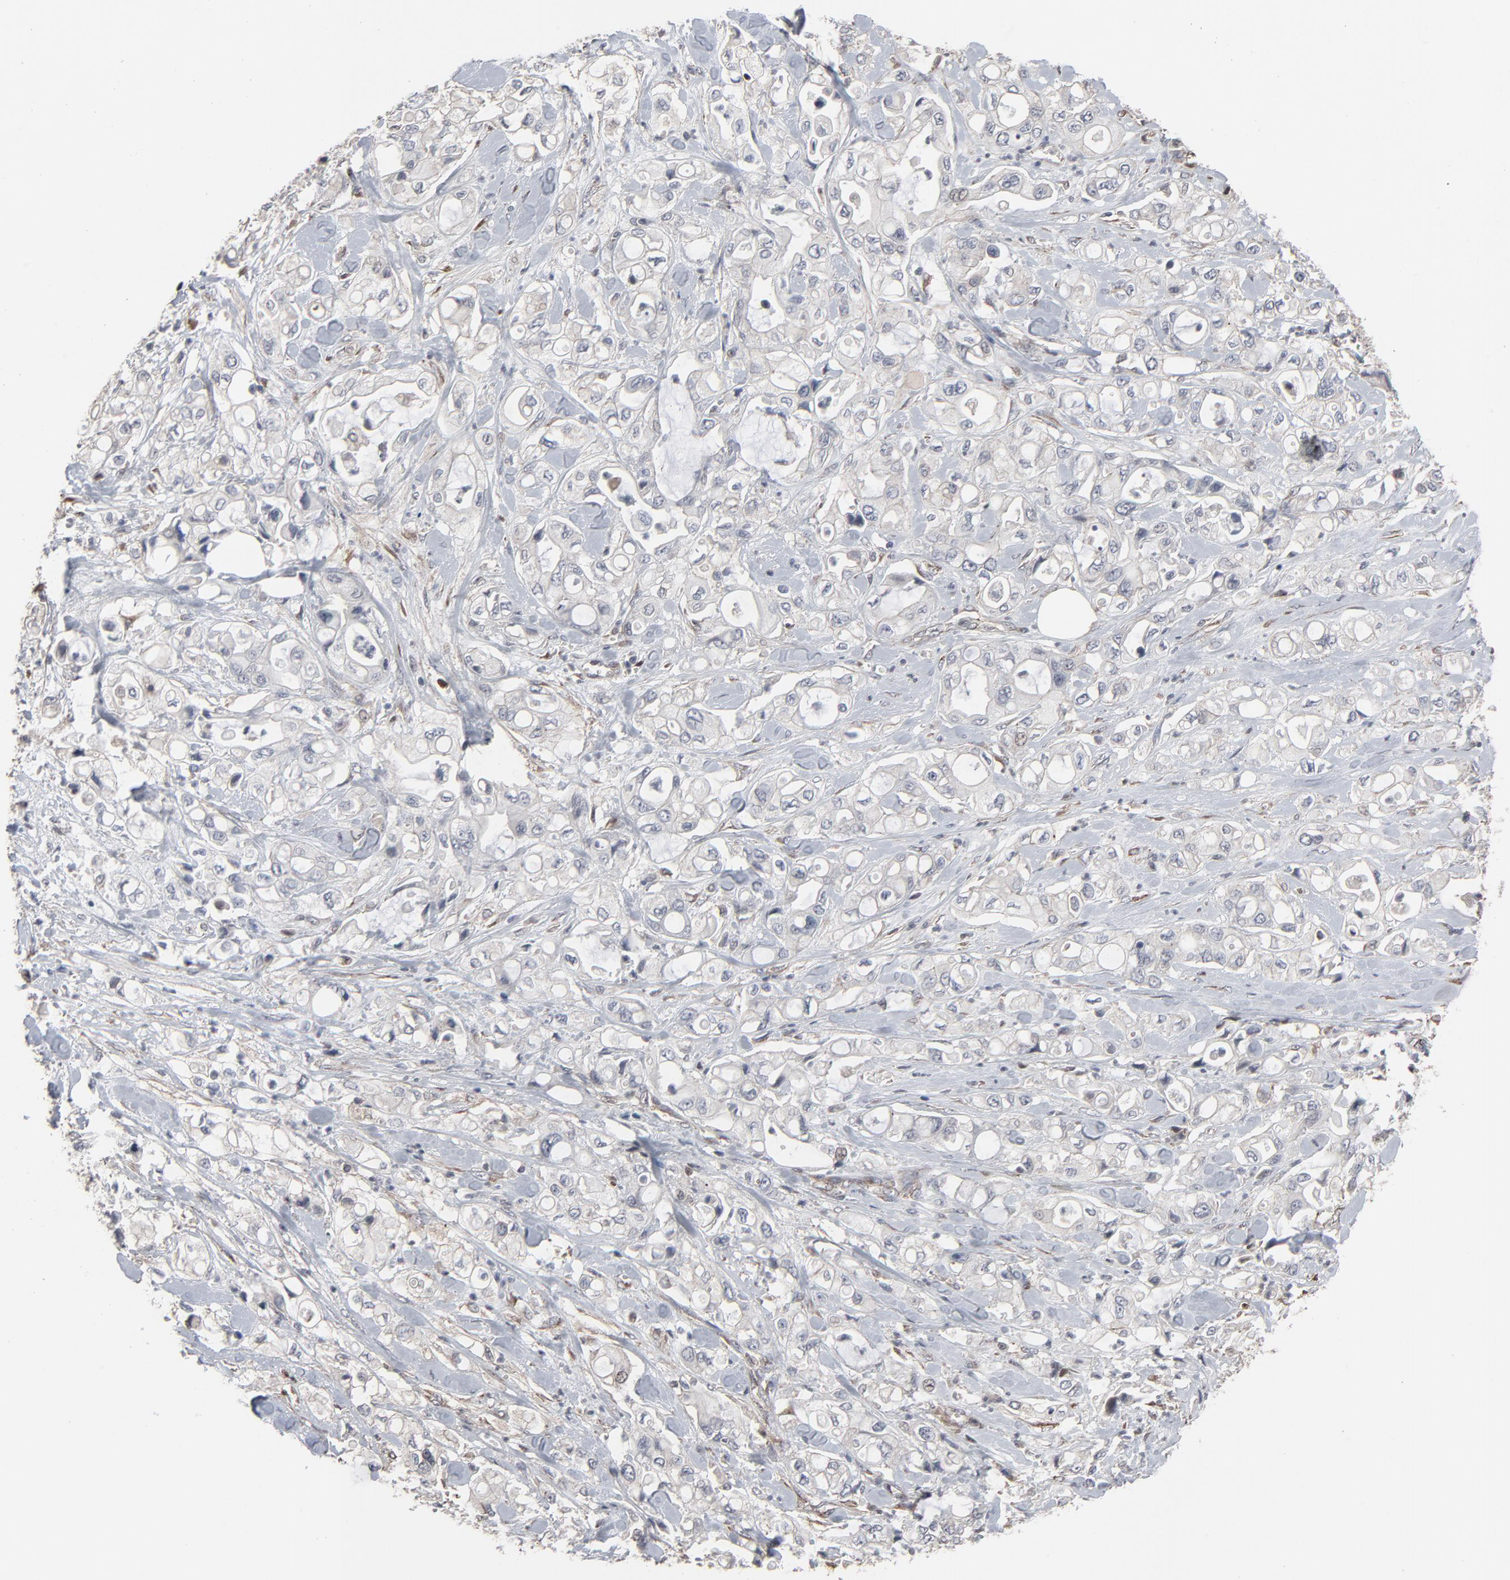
{"staining": {"intensity": "weak", "quantity": "<25%", "location": "cytoplasmic/membranous"}, "tissue": "pancreatic cancer", "cell_type": "Tumor cells", "image_type": "cancer", "snomed": [{"axis": "morphology", "description": "Adenocarcinoma, NOS"}, {"axis": "topography", "description": "Pancreas"}], "caption": "An image of human pancreatic cancer is negative for staining in tumor cells.", "gene": "CTNND1", "patient": {"sex": "male", "age": 70}}